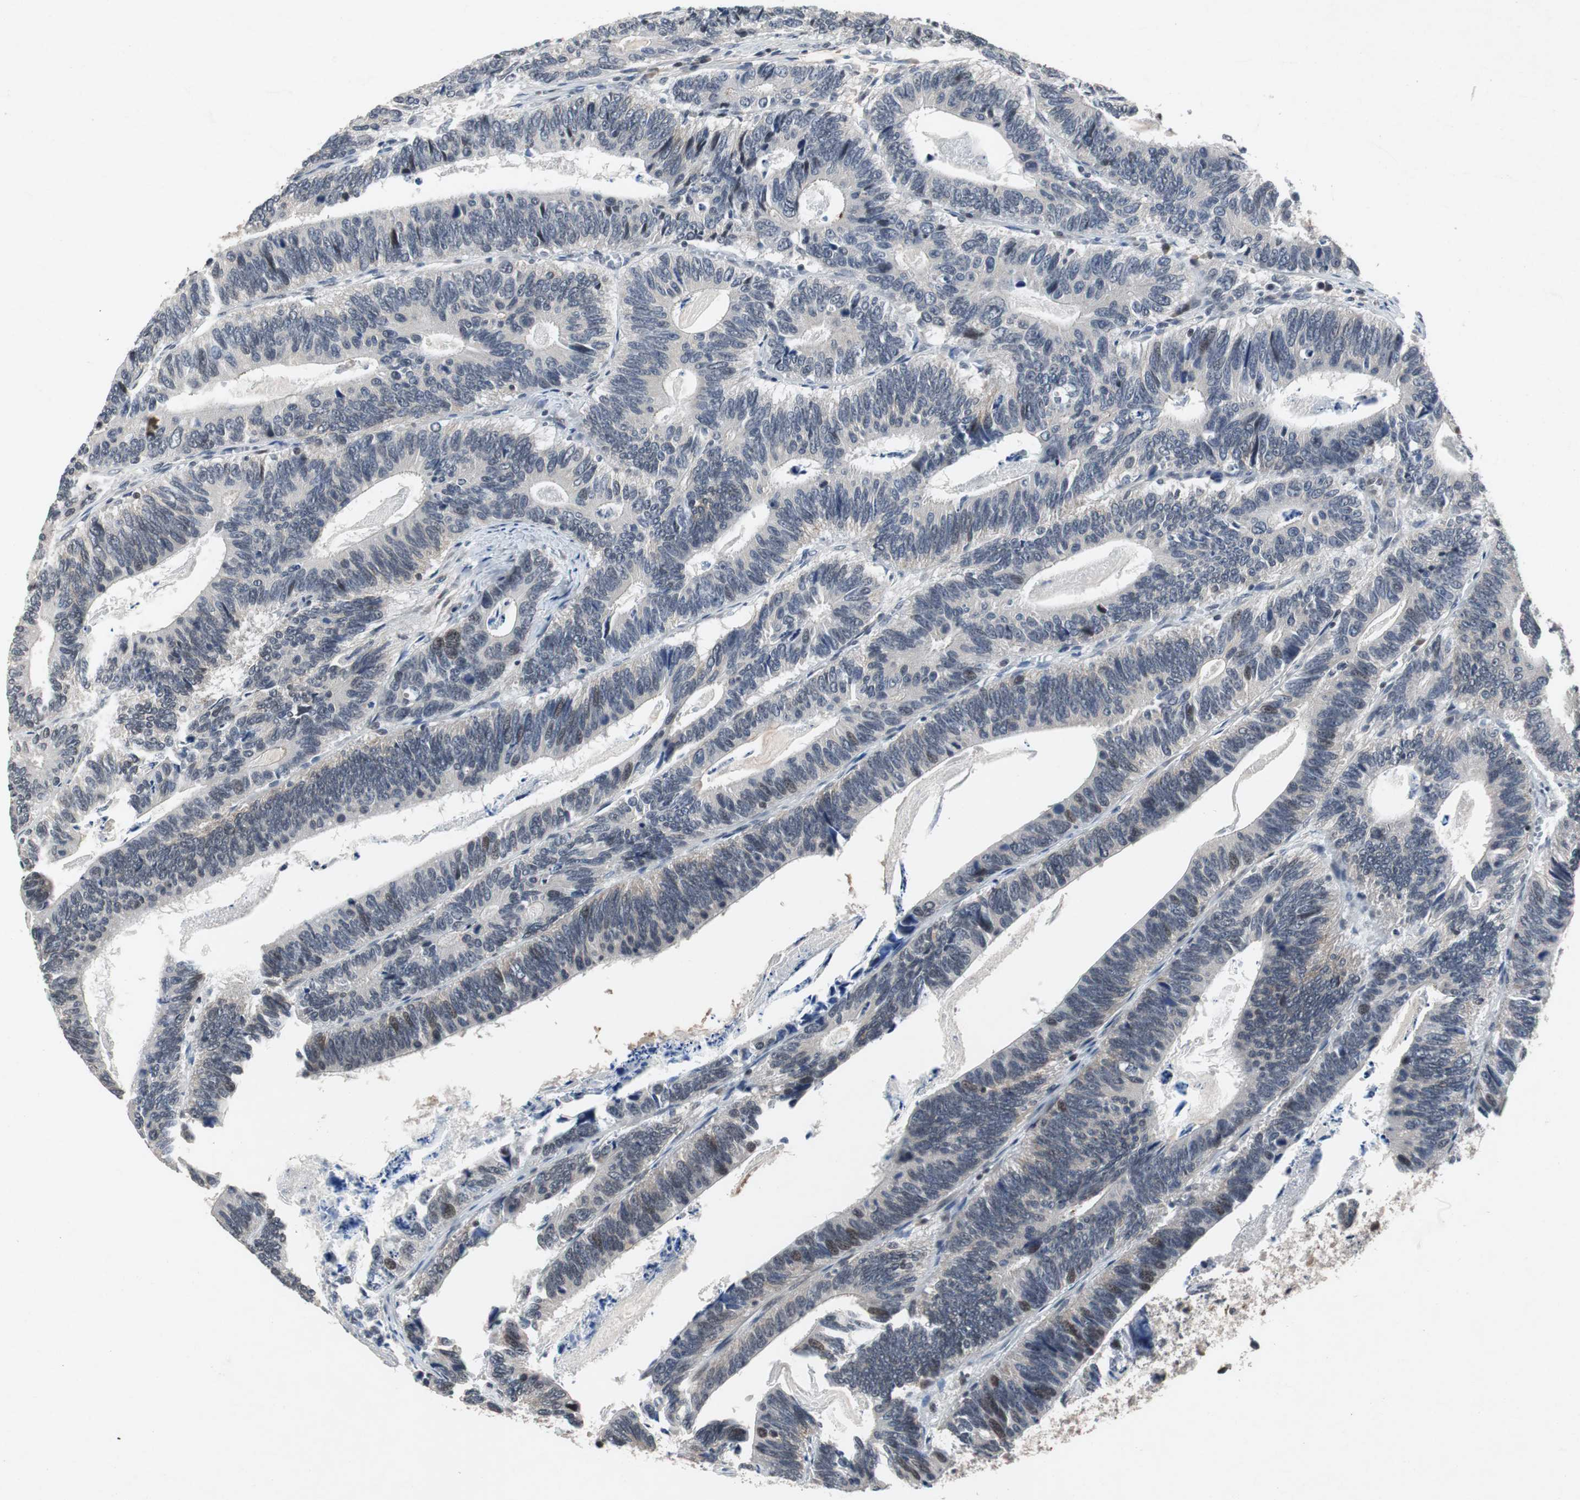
{"staining": {"intensity": "weak", "quantity": "<25%", "location": "nuclear"}, "tissue": "colorectal cancer", "cell_type": "Tumor cells", "image_type": "cancer", "snomed": [{"axis": "morphology", "description": "Adenocarcinoma, NOS"}, {"axis": "topography", "description": "Colon"}], "caption": "Immunohistochemistry (IHC) photomicrograph of colorectal cancer (adenocarcinoma) stained for a protein (brown), which displays no positivity in tumor cells.", "gene": "TP63", "patient": {"sex": "male", "age": 72}}